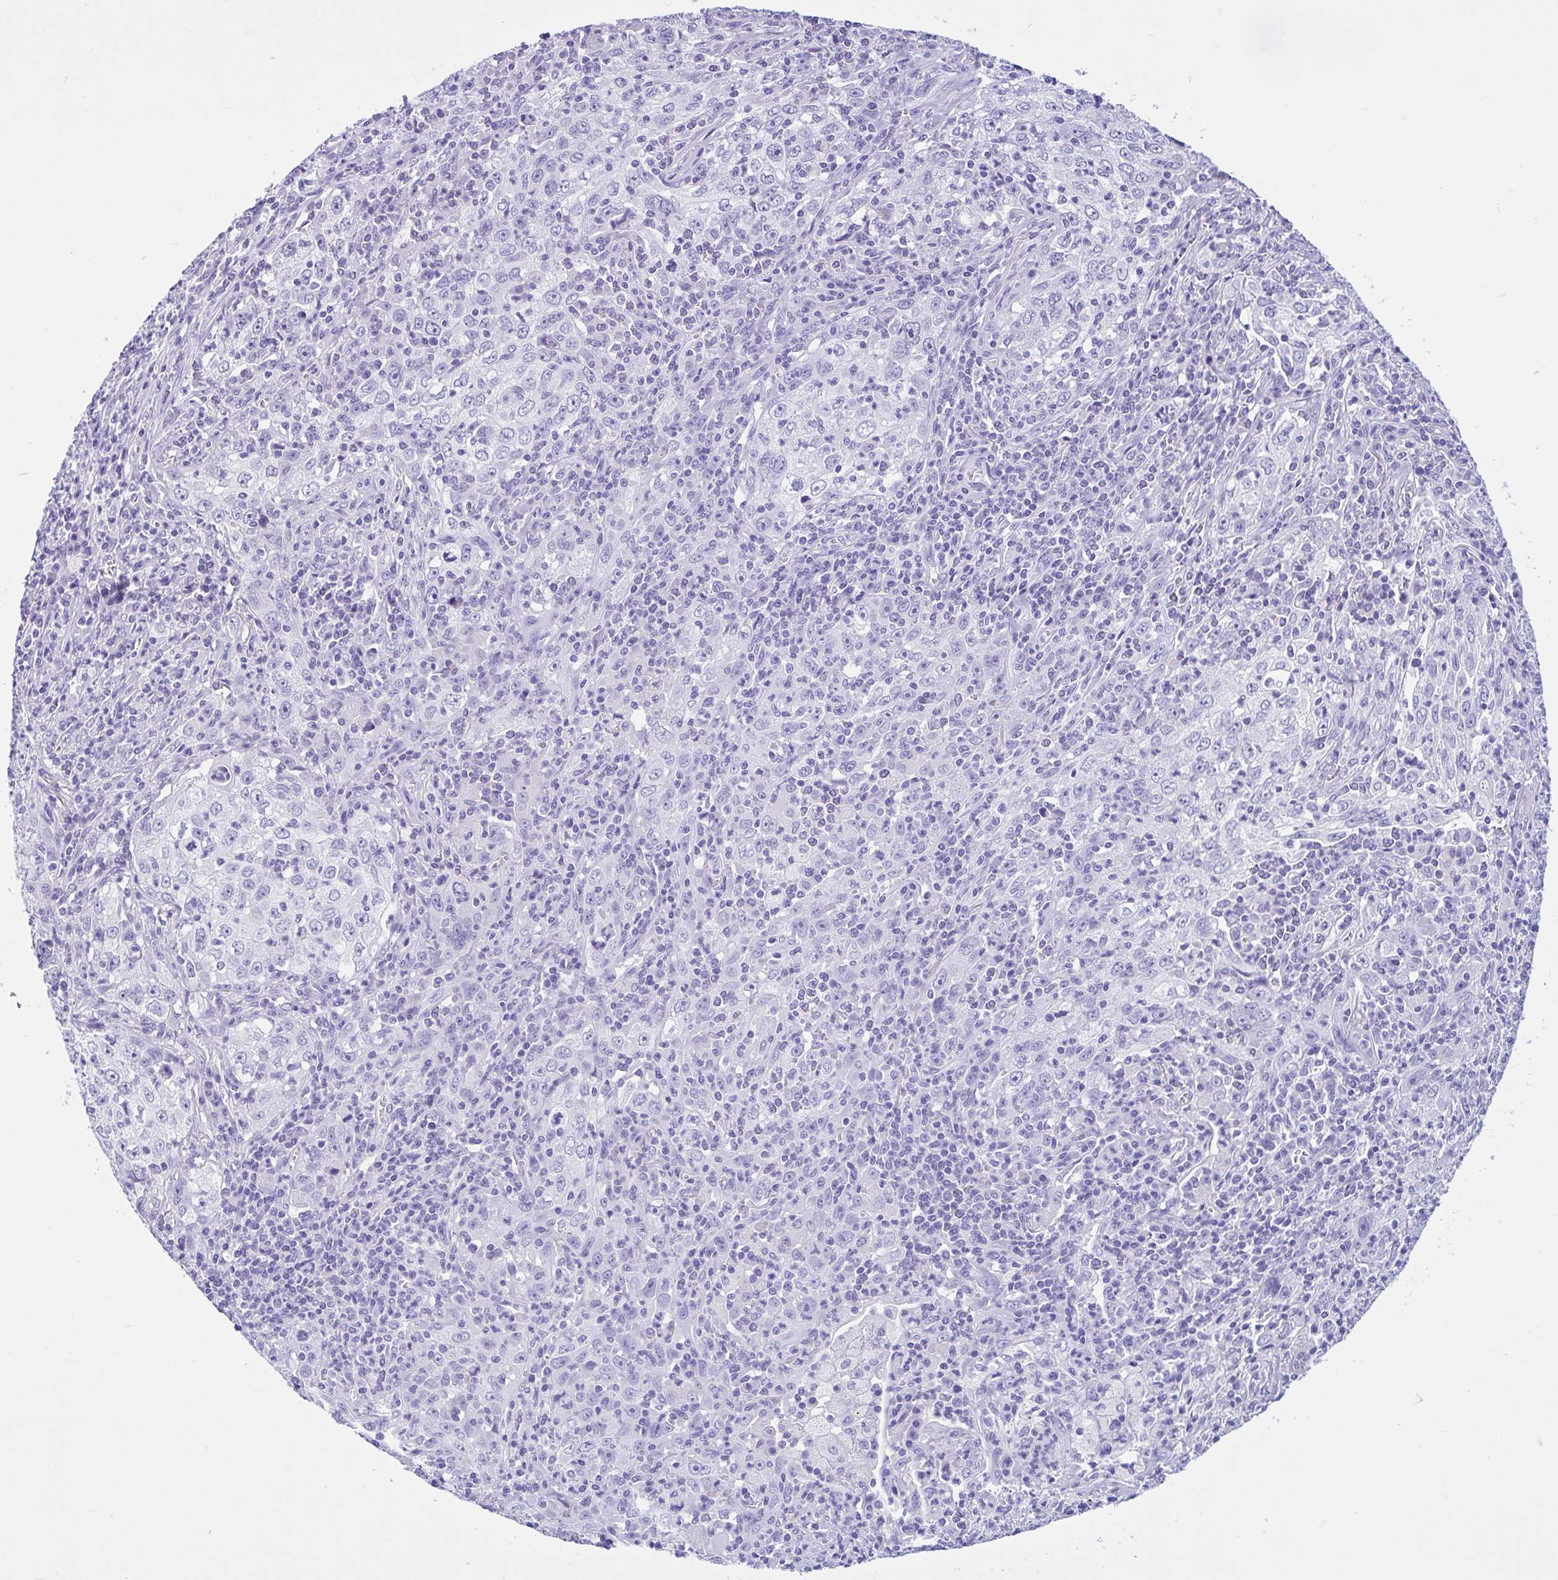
{"staining": {"intensity": "negative", "quantity": "none", "location": "none"}, "tissue": "lung cancer", "cell_type": "Tumor cells", "image_type": "cancer", "snomed": [{"axis": "morphology", "description": "Squamous cell carcinoma, NOS"}, {"axis": "topography", "description": "Lung"}], "caption": "DAB (3,3'-diaminobenzidine) immunohistochemical staining of lung cancer (squamous cell carcinoma) exhibits no significant positivity in tumor cells. Brightfield microscopy of immunohistochemistry (IHC) stained with DAB (3,3'-diaminobenzidine) (brown) and hematoxylin (blue), captured at high magnification.", "gene": "OR4N4", "patient": {"sex": "male", "age": 71}}